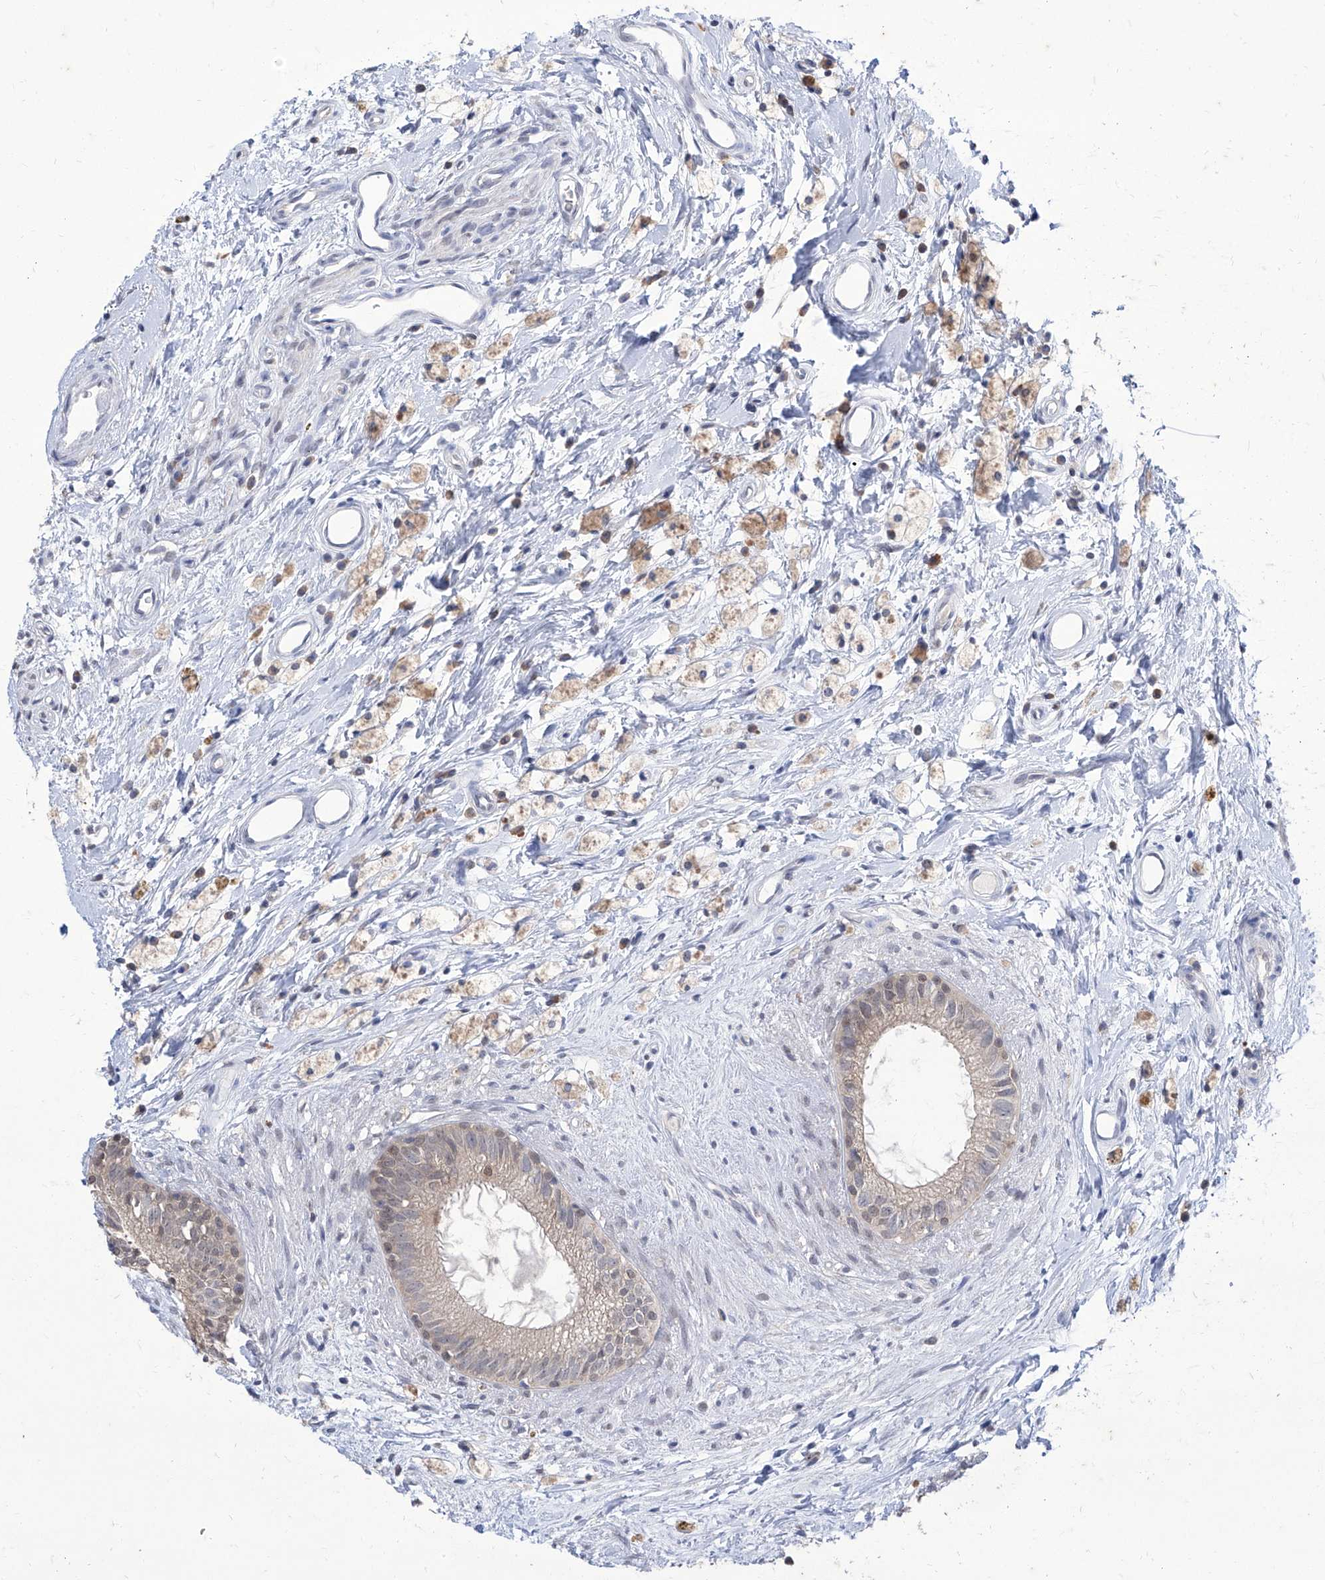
{"staining": {"intensity": "weak", "quantity": "25%-75%", "location": "cytoplasmic/membranous,nuclear"}, "tissue": "epididymis", "cell_type": "Glandular cells", "image_type": "normal", "snomed": [{"axis": "morphology", "description": "Normal tissue, NOS"}, {"axis": "topography", "description": "Epididymis"}], "caption": "An immunohistochemistry (IHC) micrograph of benign tissue is shown. Protein staining in brown labels weak cytoplasmic/membranous,nuclear positivity in epididymis within glandular cells. The staining was performed using DAB, with brown indicating positive protein expression. Nuclei are stained blue with hematoxylin.", "gene": "BROX", "patient": {"sex": "male", "age": 80}}